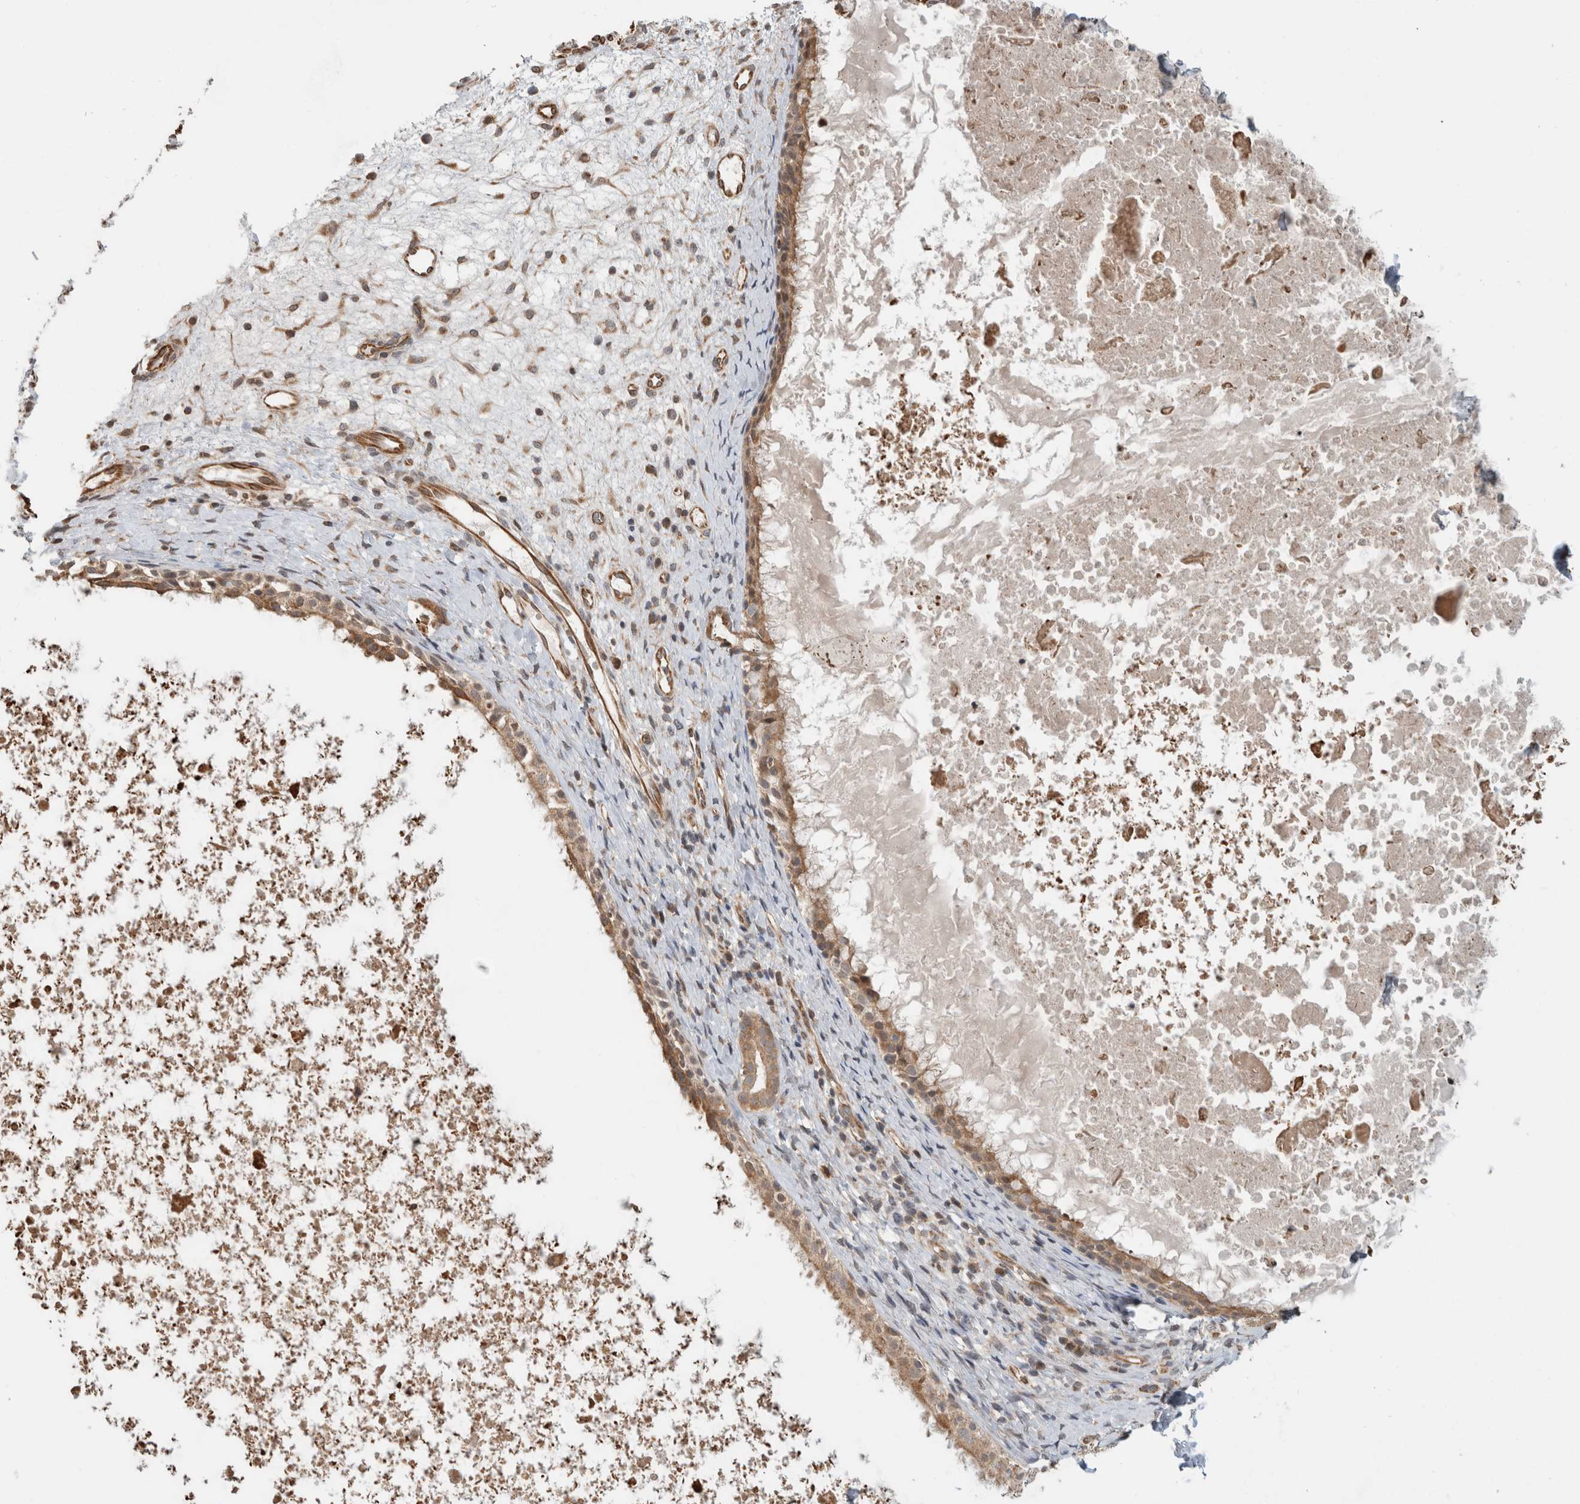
{"staining": {"intensity": "moderate", "quantity": ">75%", "location": "cytoplasmic/membranous"}, "tissue": "nasopharynx", "cell_type": "Respiratory epithelial cells", "image_type": "normal", "snomed": [{"axis": "morphology", "description": "Normal tissue, NOS"}, {"axis": "topography", "description": "Nasopharynx"}], "caption": "The histopathology image demonstrates immunohistochemical staining of normal nasopharynx. There is moderate cytoplasmic/membranous expression is seen in about >75% of respiratory epithelial cells. (DAB (3,3'-diaminobenzidine) IHC with brightfield microscopy, high magnification).", "gene": "GINS4", "patient": {"sex": "male", "age": 22}}